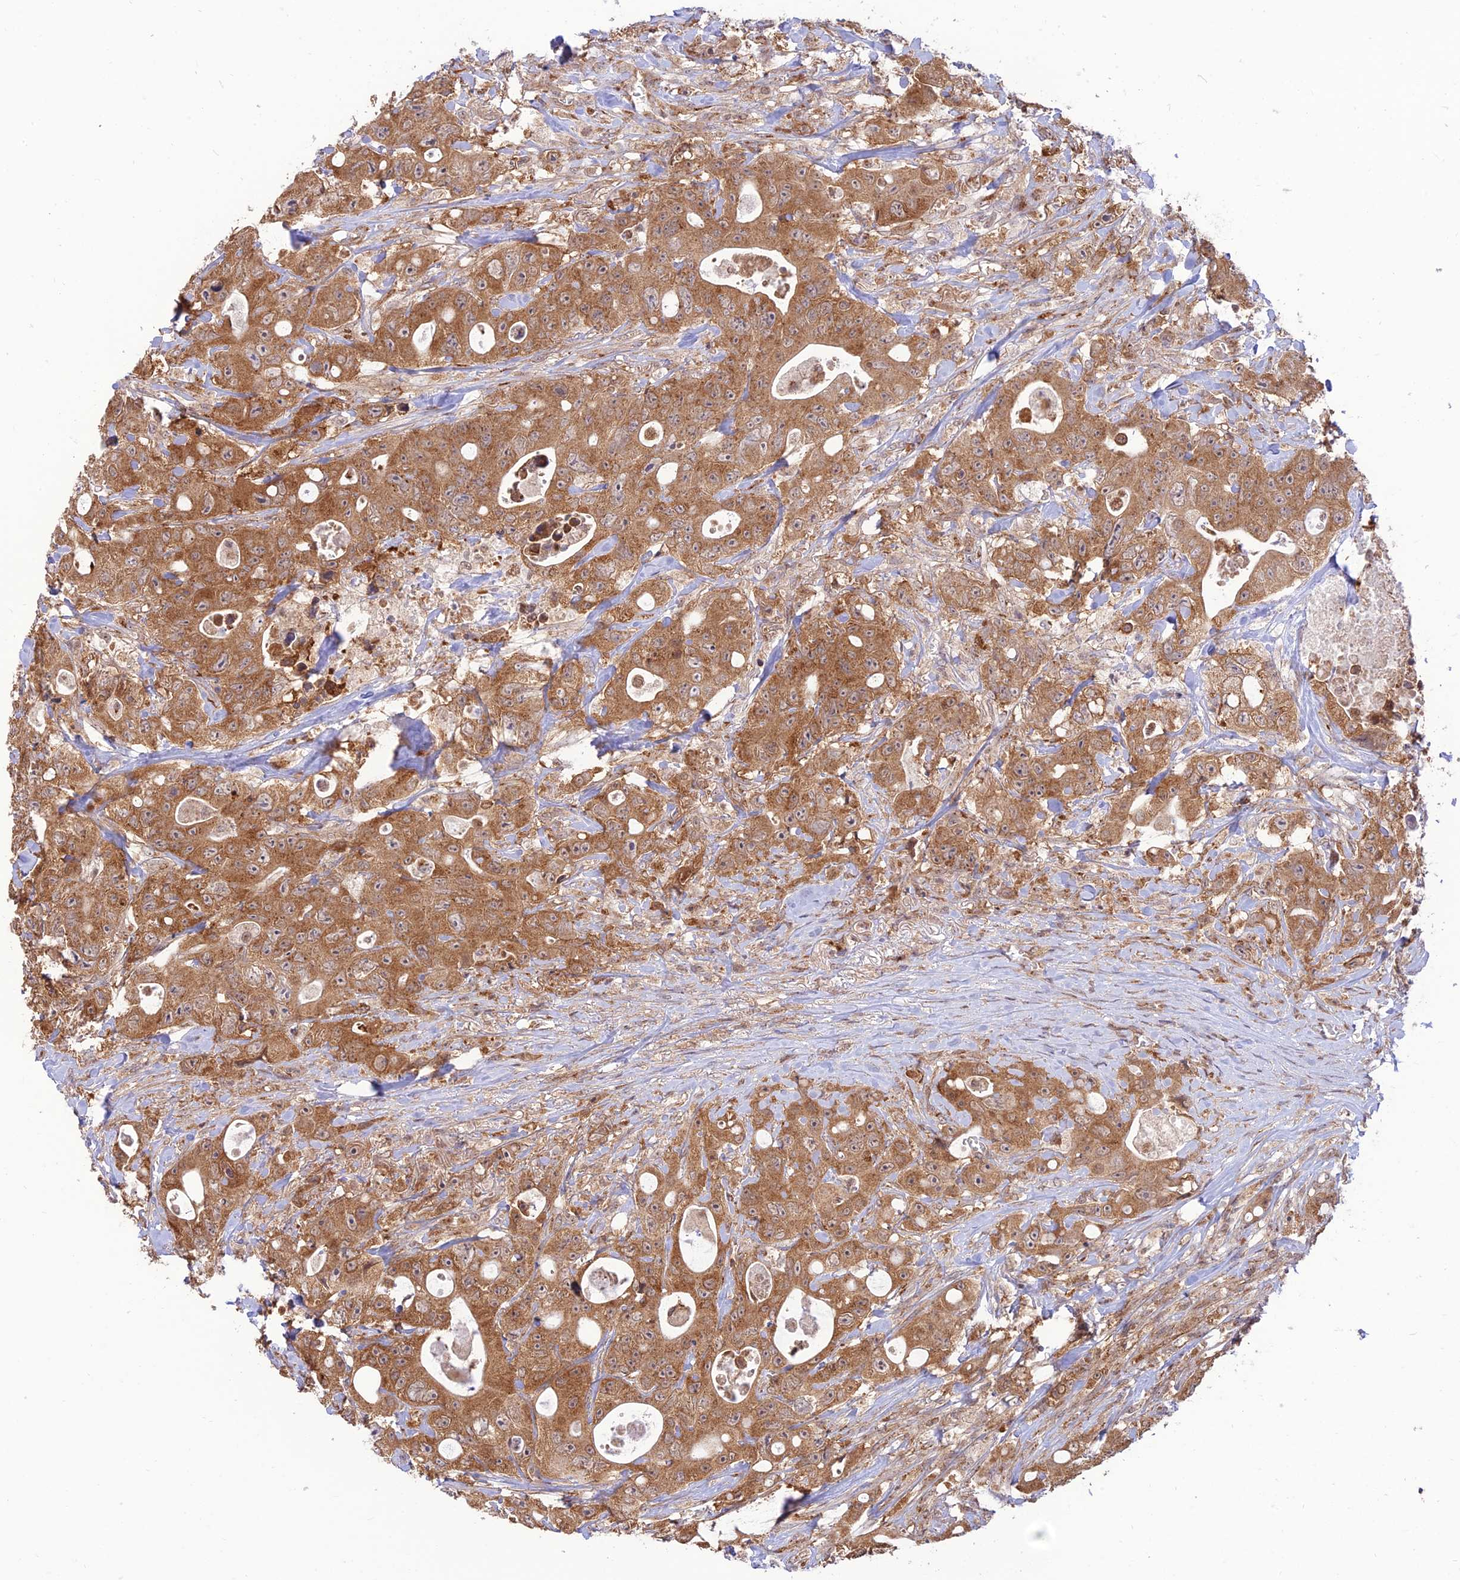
{"staining": {"intensity": "moderate", "quantity": ">75%", "location": "cytoplasmic/membranous"}, "tissue": "colorectal cancer", "cell_type": "Tumor cells", "image_type": "cancer", "snomed": [{"axis": "morphology", "description": "Adenocarcinoma, NOS"}, {"axis": "topography", "description": "Colon"}], "caption": "Colorectal adenocarcinoma stained with a brown dye displays moderate cytoplasmic/membranous positive positivity in approximately >75% of tumor cells.", "gene": "GOLGA3", "patient": {"sex": "female", "age": 46}}